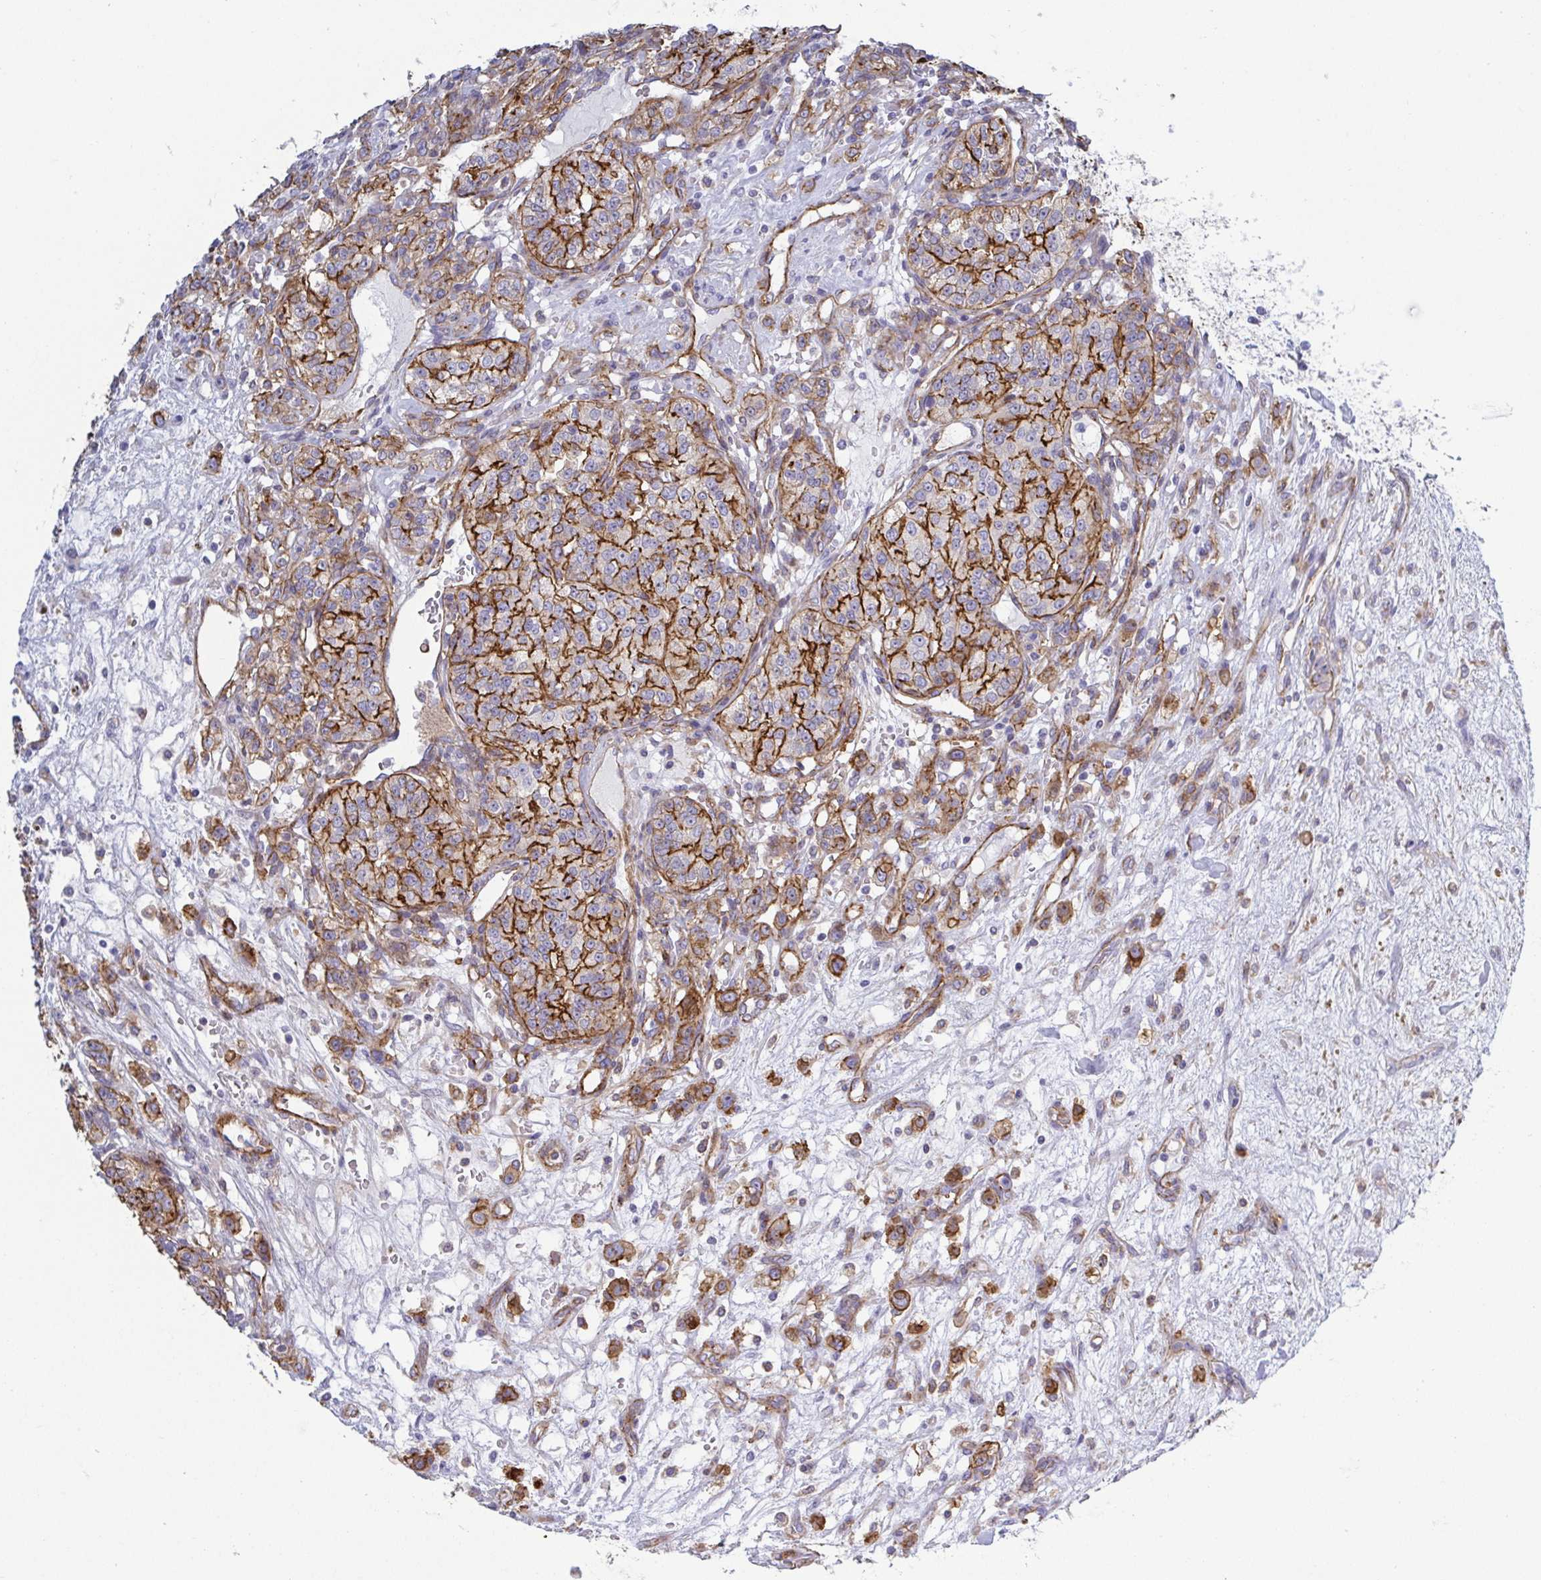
{"staining": {"intensity": "strong", "quantity": "25%-75%", "location": "cytoplasmic/membranous"}, "tissue": "renal cancer", "cell_type": "Tumor cells", "image_type": "cancer", "snomed": [{"axis": "morphology", "description": "Adenocarcinoma, NOS"}, {"axis": "topography", "description": "Kidney"}], "caption": "Tumor cells show high levels of strong cytoplasmic/membranous staining in approximately 25%-75% of cells in human renal adenocarcinoma.", "gene": "LIMA1", "patient": {"sex": "female", "age": 63}}